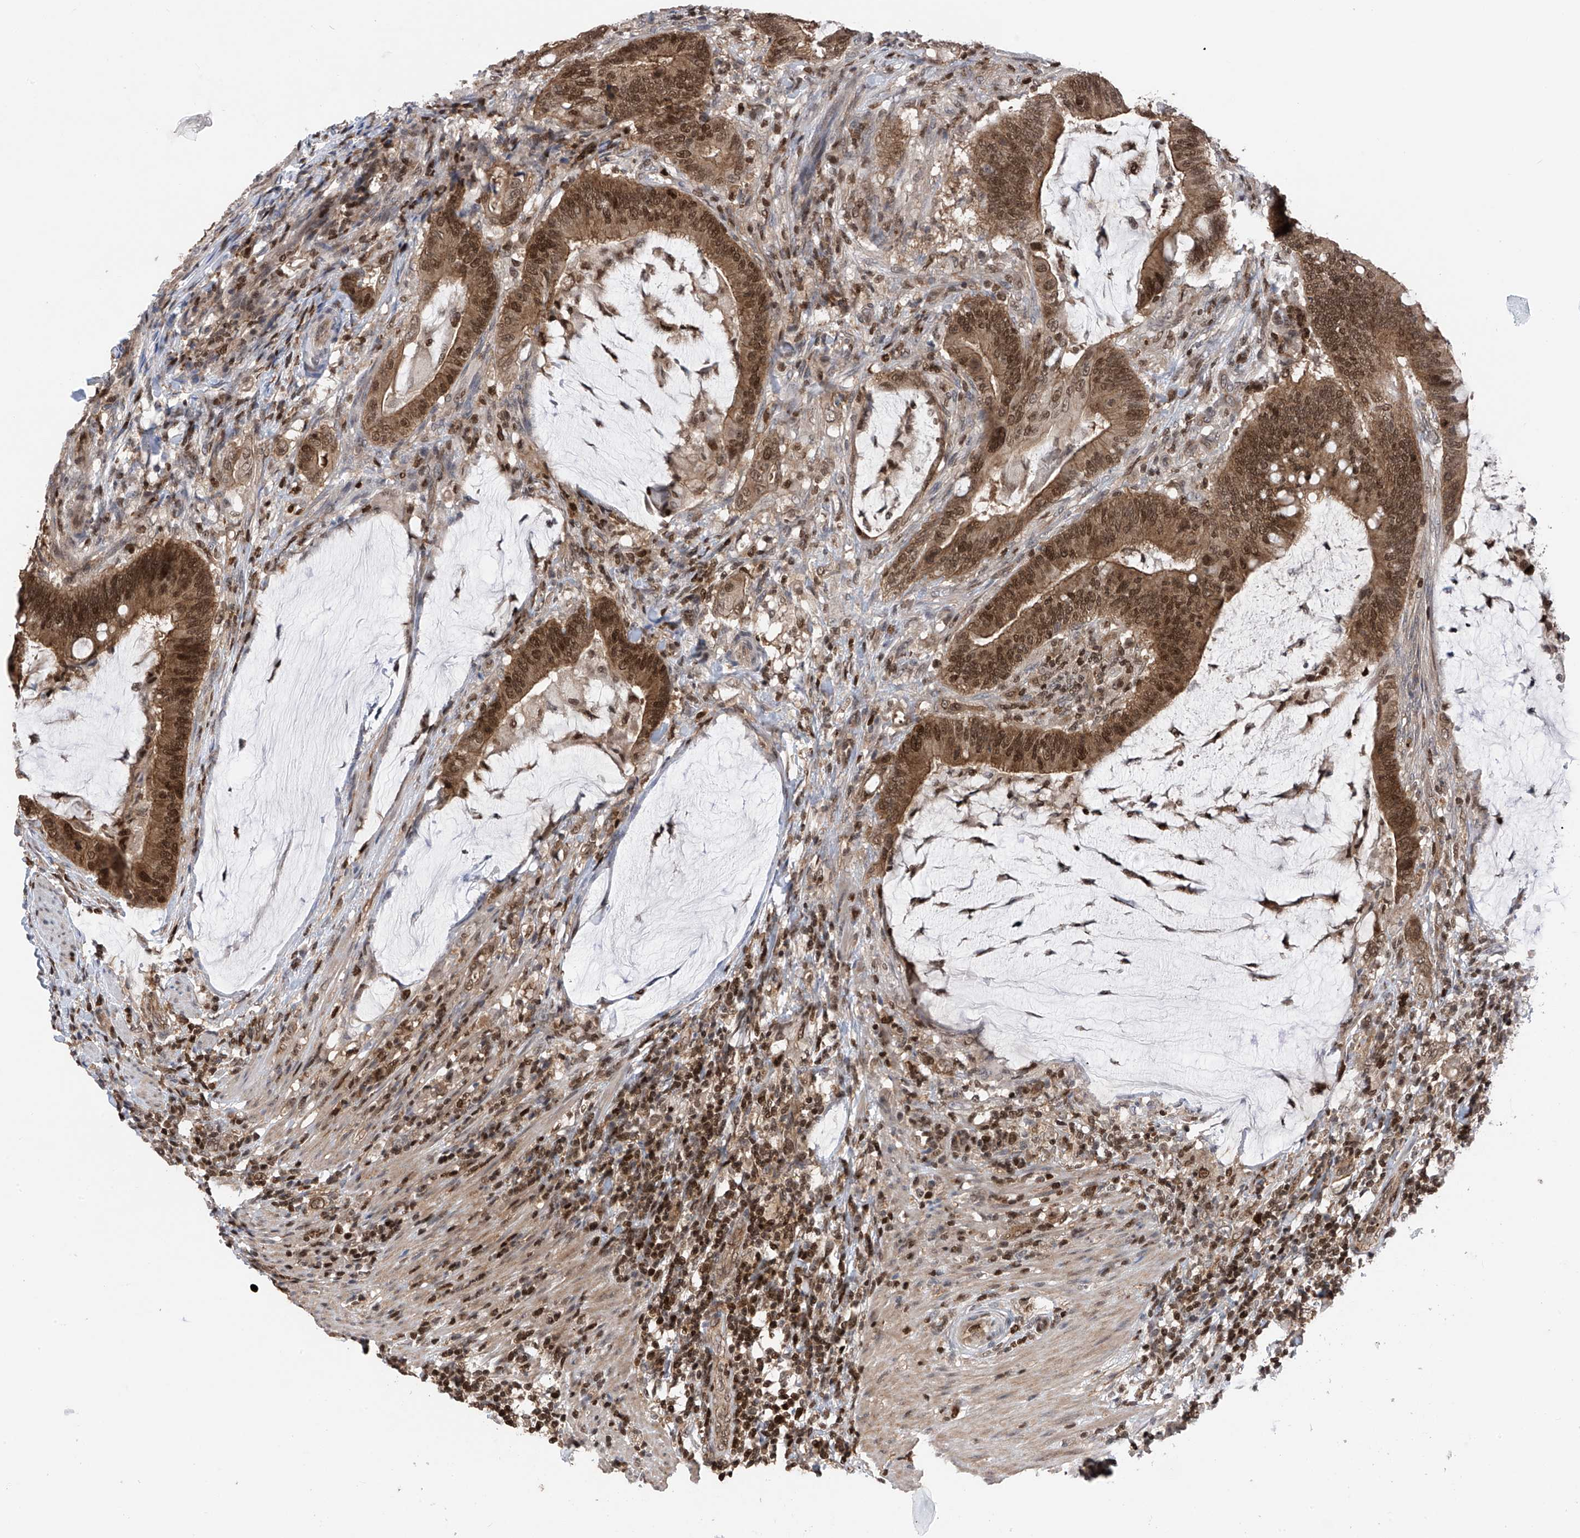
{"staining": {"intensity": "strong", "quantity": ">75%", "location": "cytoplasmic/membranous,nuclear"}, "tissue": "colorectal cancer", "cell_type": "Tumor cells", "image_type": "cancer", "snomed": [{"axis": "morphology", "description": "Adenocarcinoma, NOS"}, {"axis": "topography", "description": "Colon"}], "caption": "Adenocarcinoma (colorectal) stained with IHC demonstrates strong cytoplasmic/membranous and nuclear expression in about >75% of tumor cells. Nuclei are stained in blue.", "gene": "DNAJC9", "patient": {"sex": "female", "age": 66}}